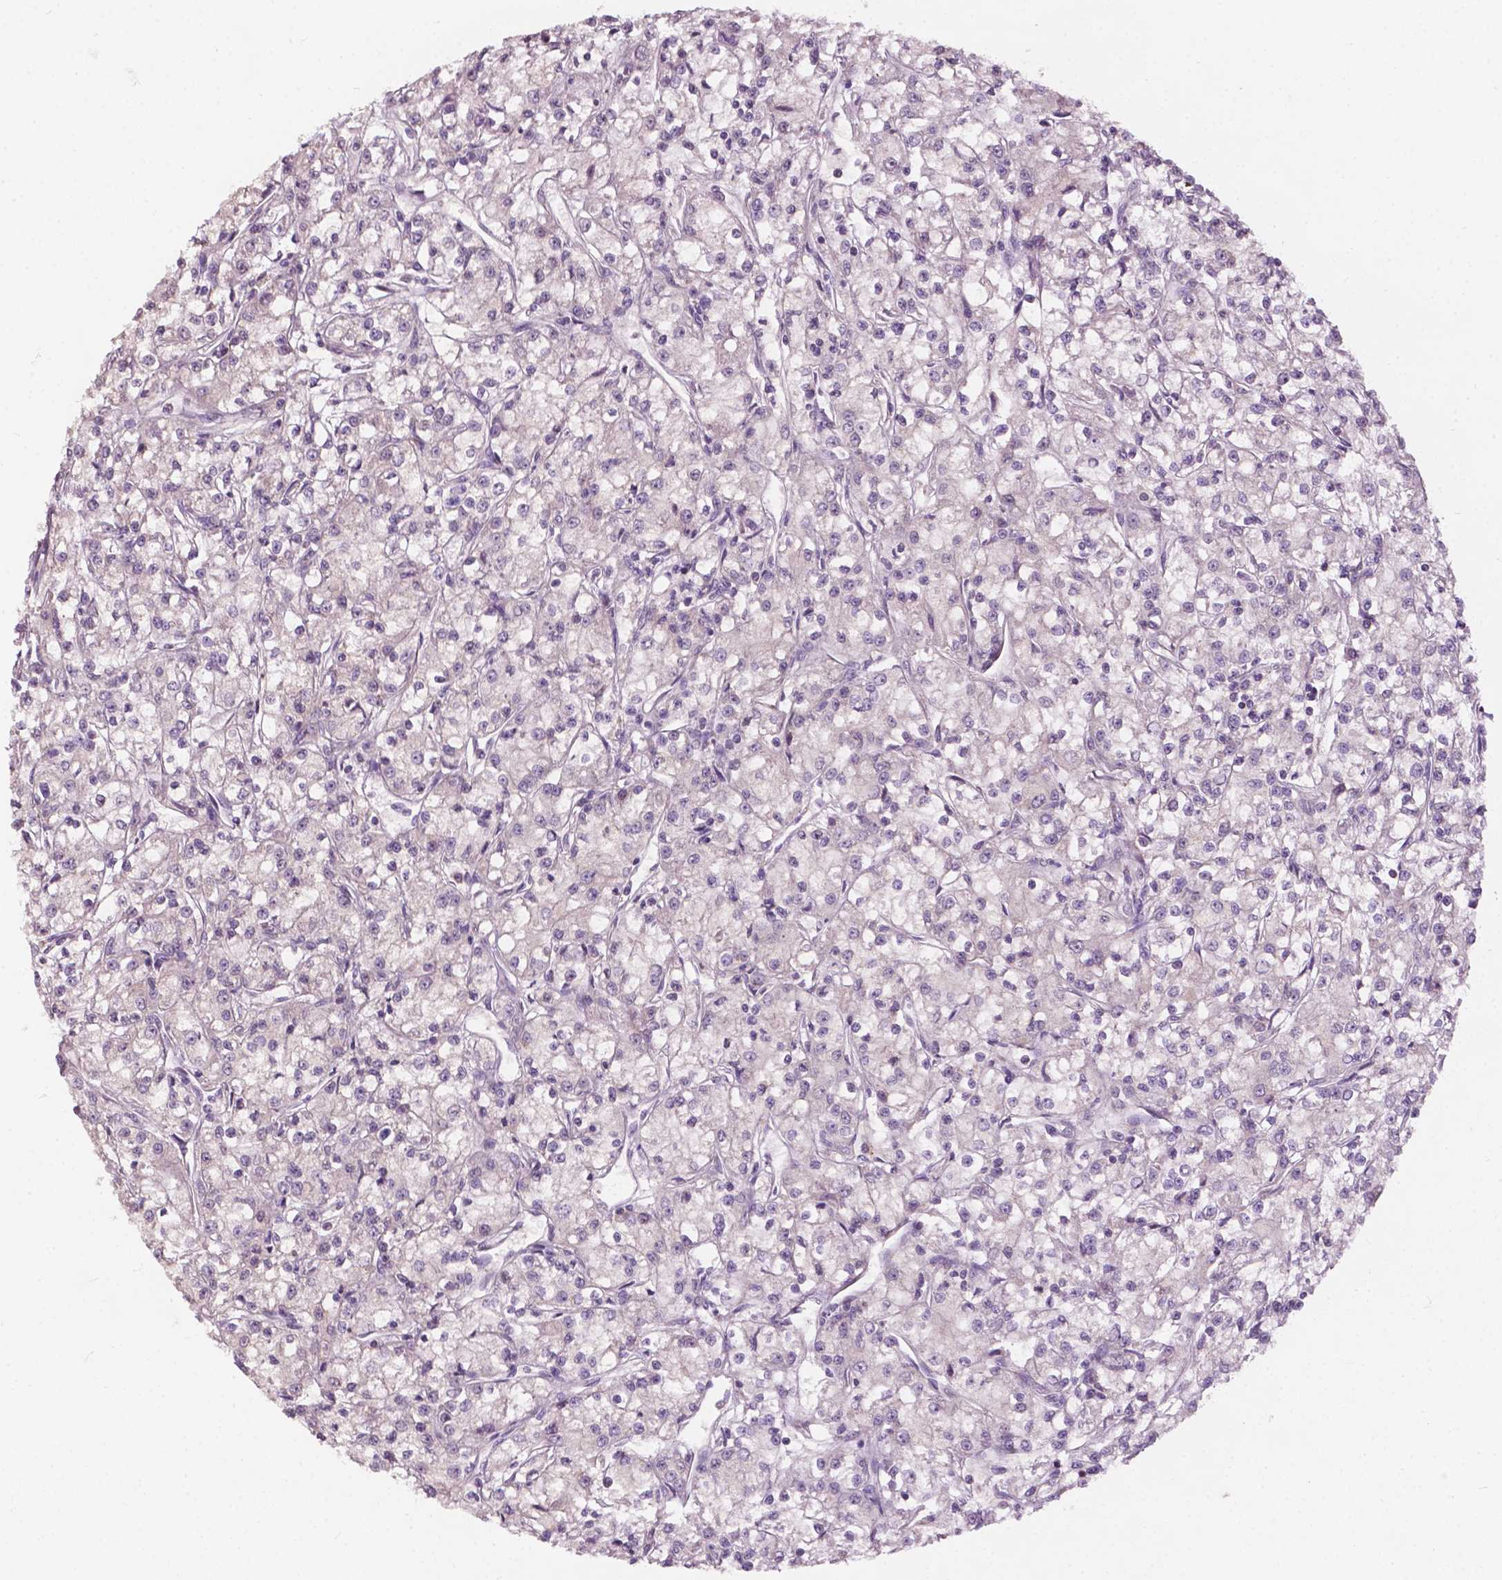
{"staining": {"intensity": "negative", "quantity": "none", "location": "none"}, "tissue": "renal cancer", "cell_type": "Tumor cells", "image_type": "cancer", "snomed": [{"axis": "morphology", "description": "Adenocarcinoma, NOS"}, {"axis": "topography", "description": "Kidney"}], "caption": "Immunohistochemical staining of human renal adenocarcinoma exhibits no significant expression in tumor cells. Brightfield microscopy of IHC stained with DAB (3,3'-diaminobenzidine) (brown) and hematoxylin (blue), captured at high magnification.", "gene": "NDUFA10", "patient": {"sex": "female", "age": 59}}